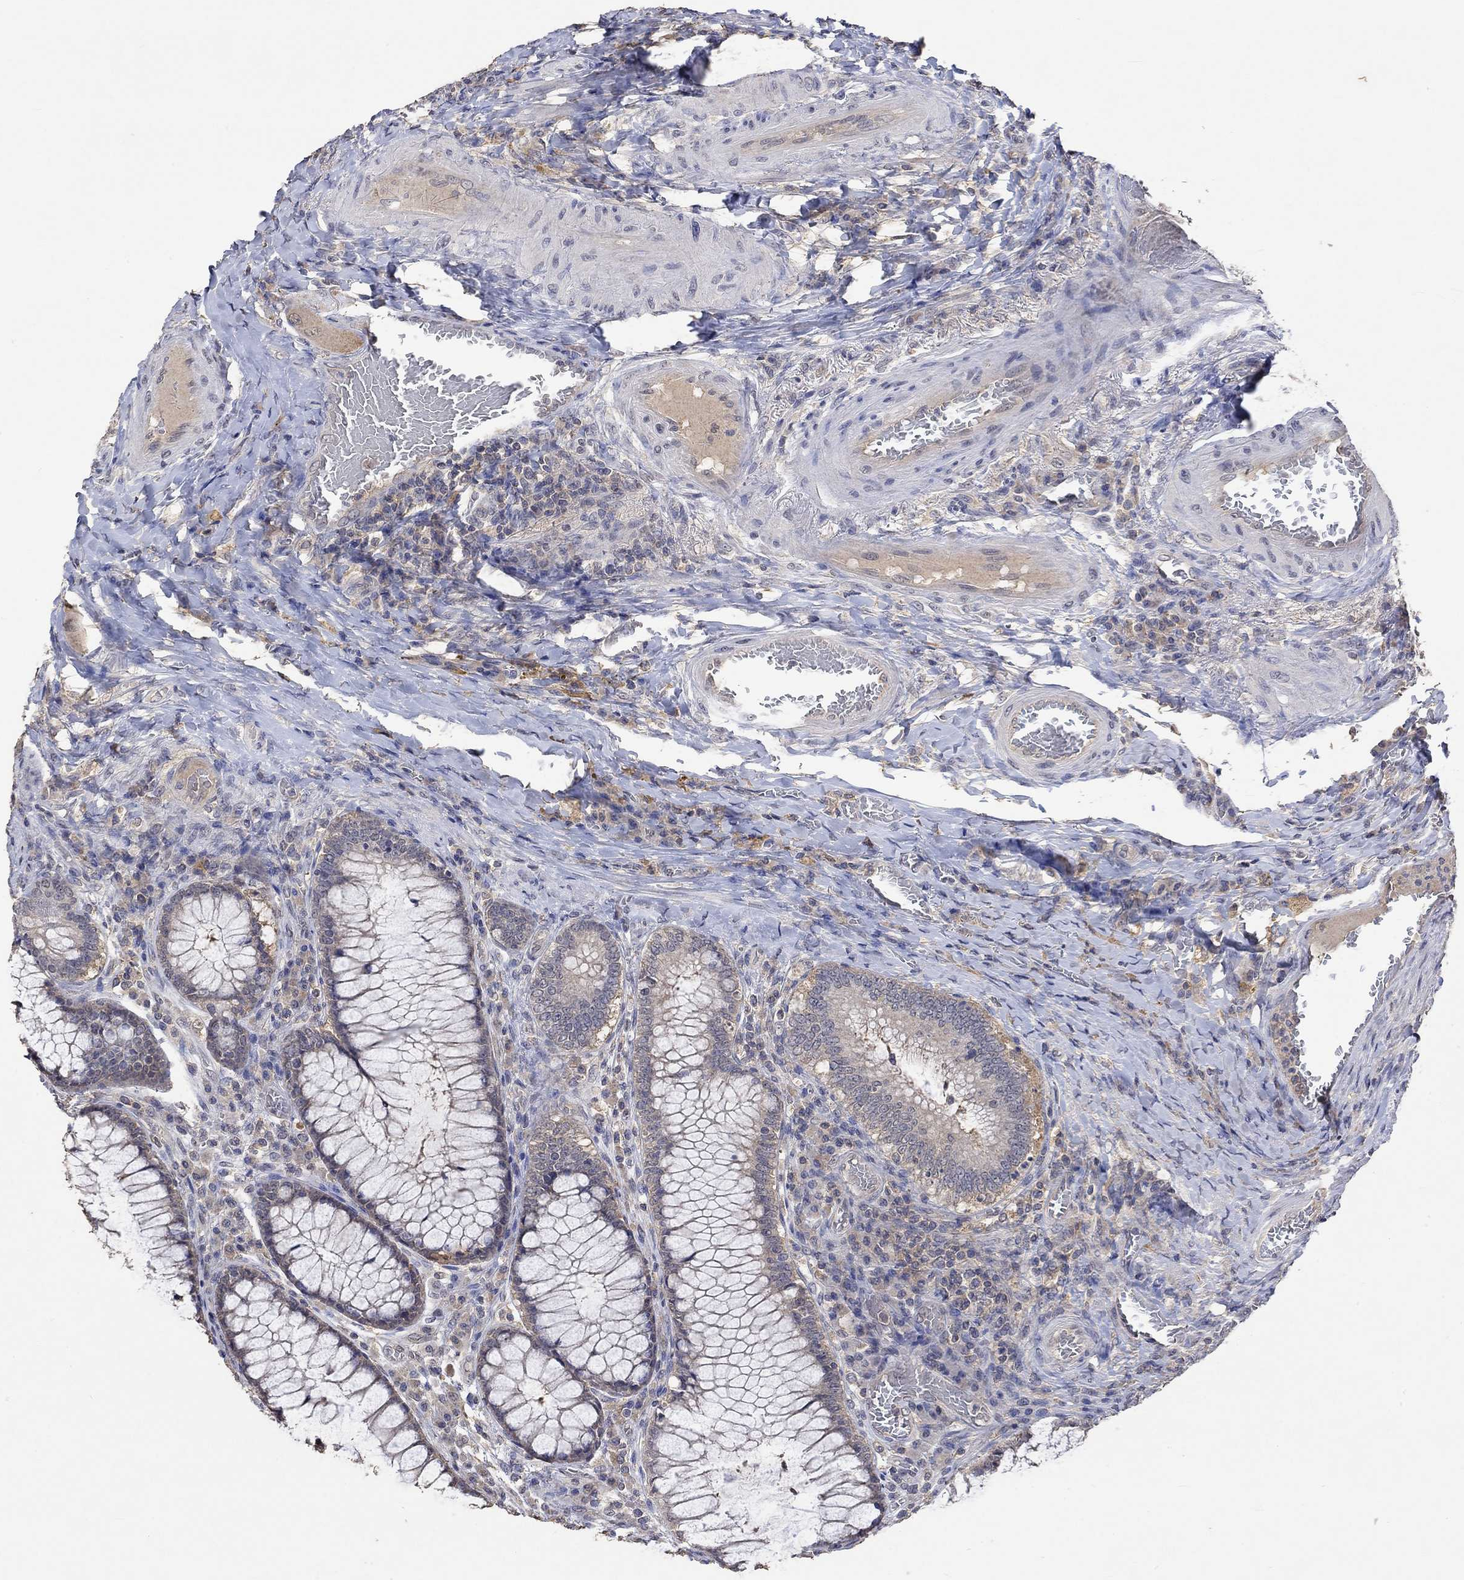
{"staining": {"intensity": "negative", "quantity": "none", "location": "none"}, "tissue": "colorectal cancer", "cell_type": "Tumor cells", "image_type": "cancer", "snomed": [{"axis": "morphology", "description": "Adenocarcinoma, NOS"}, {"axis": "topography", "description": "Colon"}], "caption": "Immunohistochemistry (IHC) of colorectal cancer reveals no positivity in tumor cells.", "gene": "PTPN20", "patient": {"sex": "female", "age": 86}}